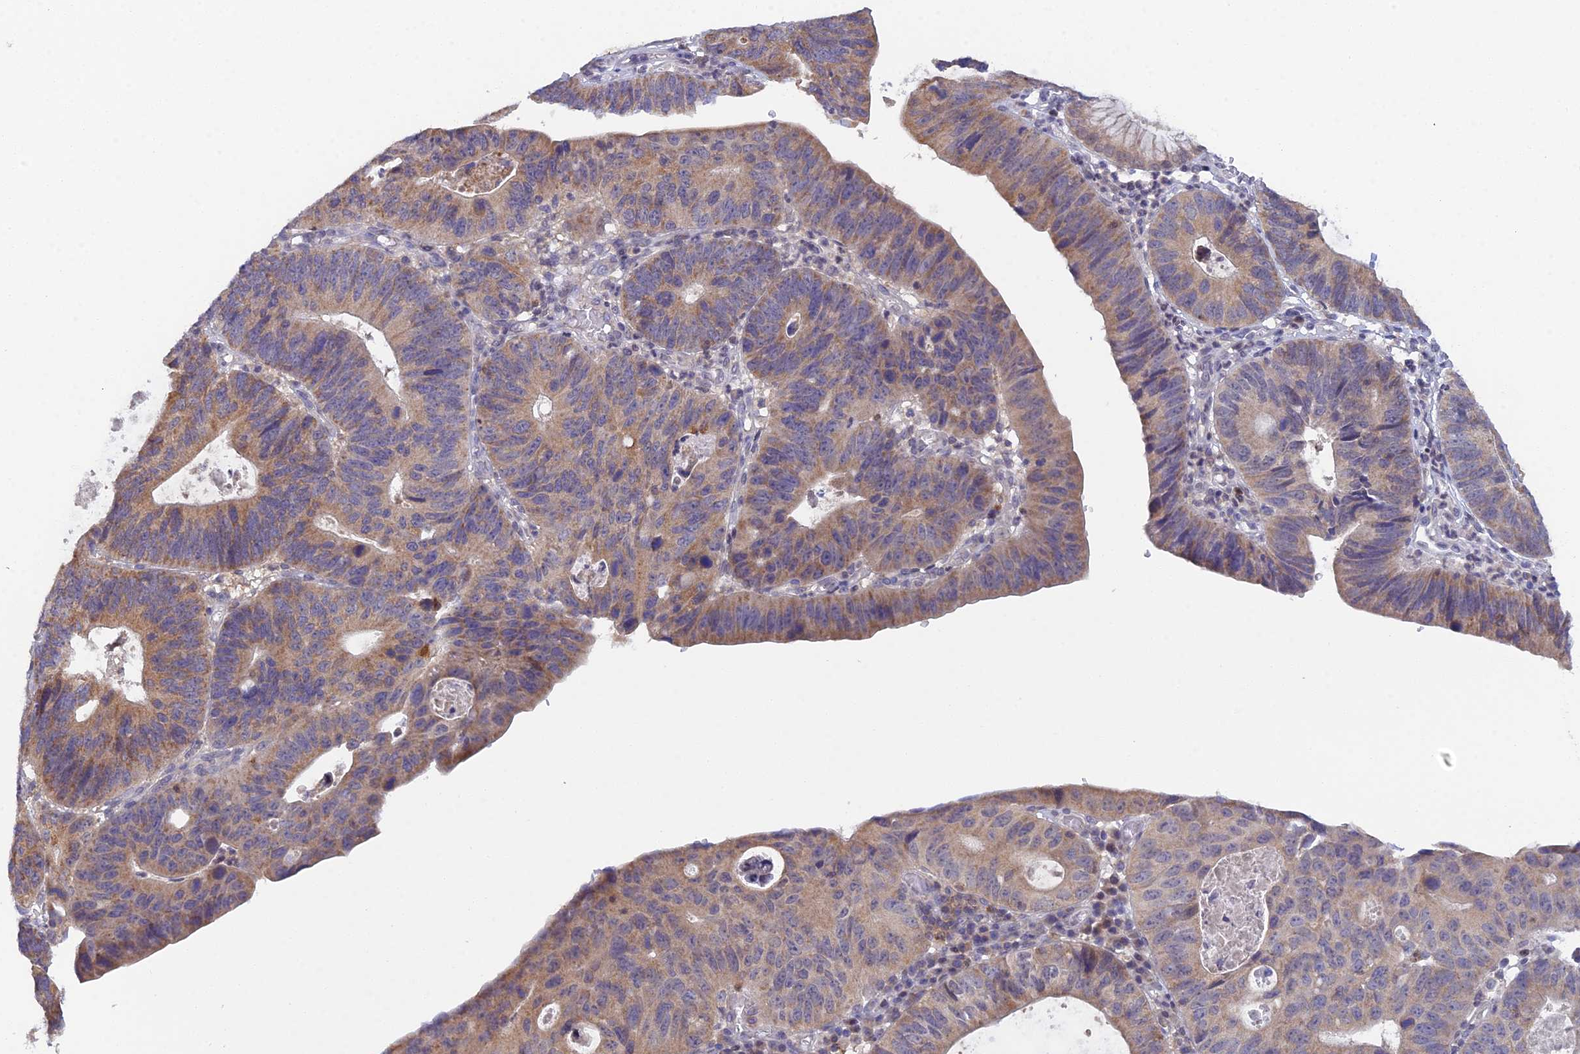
{"staining": {"intensity": "moderate", "quantity": ">75%", "location": "cytoplasmic/membranous"}, "tissue": "stomach cancer", "cell_type": "Tumor cells", "image_type": "cancer", "snomed": [{"axis": "morphology", "description": "Adenocarcinoma, NOS"}, {"axis": "topography", "description": "Stomach"}], "caption": "Immunohistochemistry histopathology image of stomach cancer stained for a protein (brown), which reveals medium levels of moderate cytoplasmic/membranous staining in approximately >75% of tumor cells.", "gene": "ELOA2", "patient": {"sex": "male", "age": 59}}